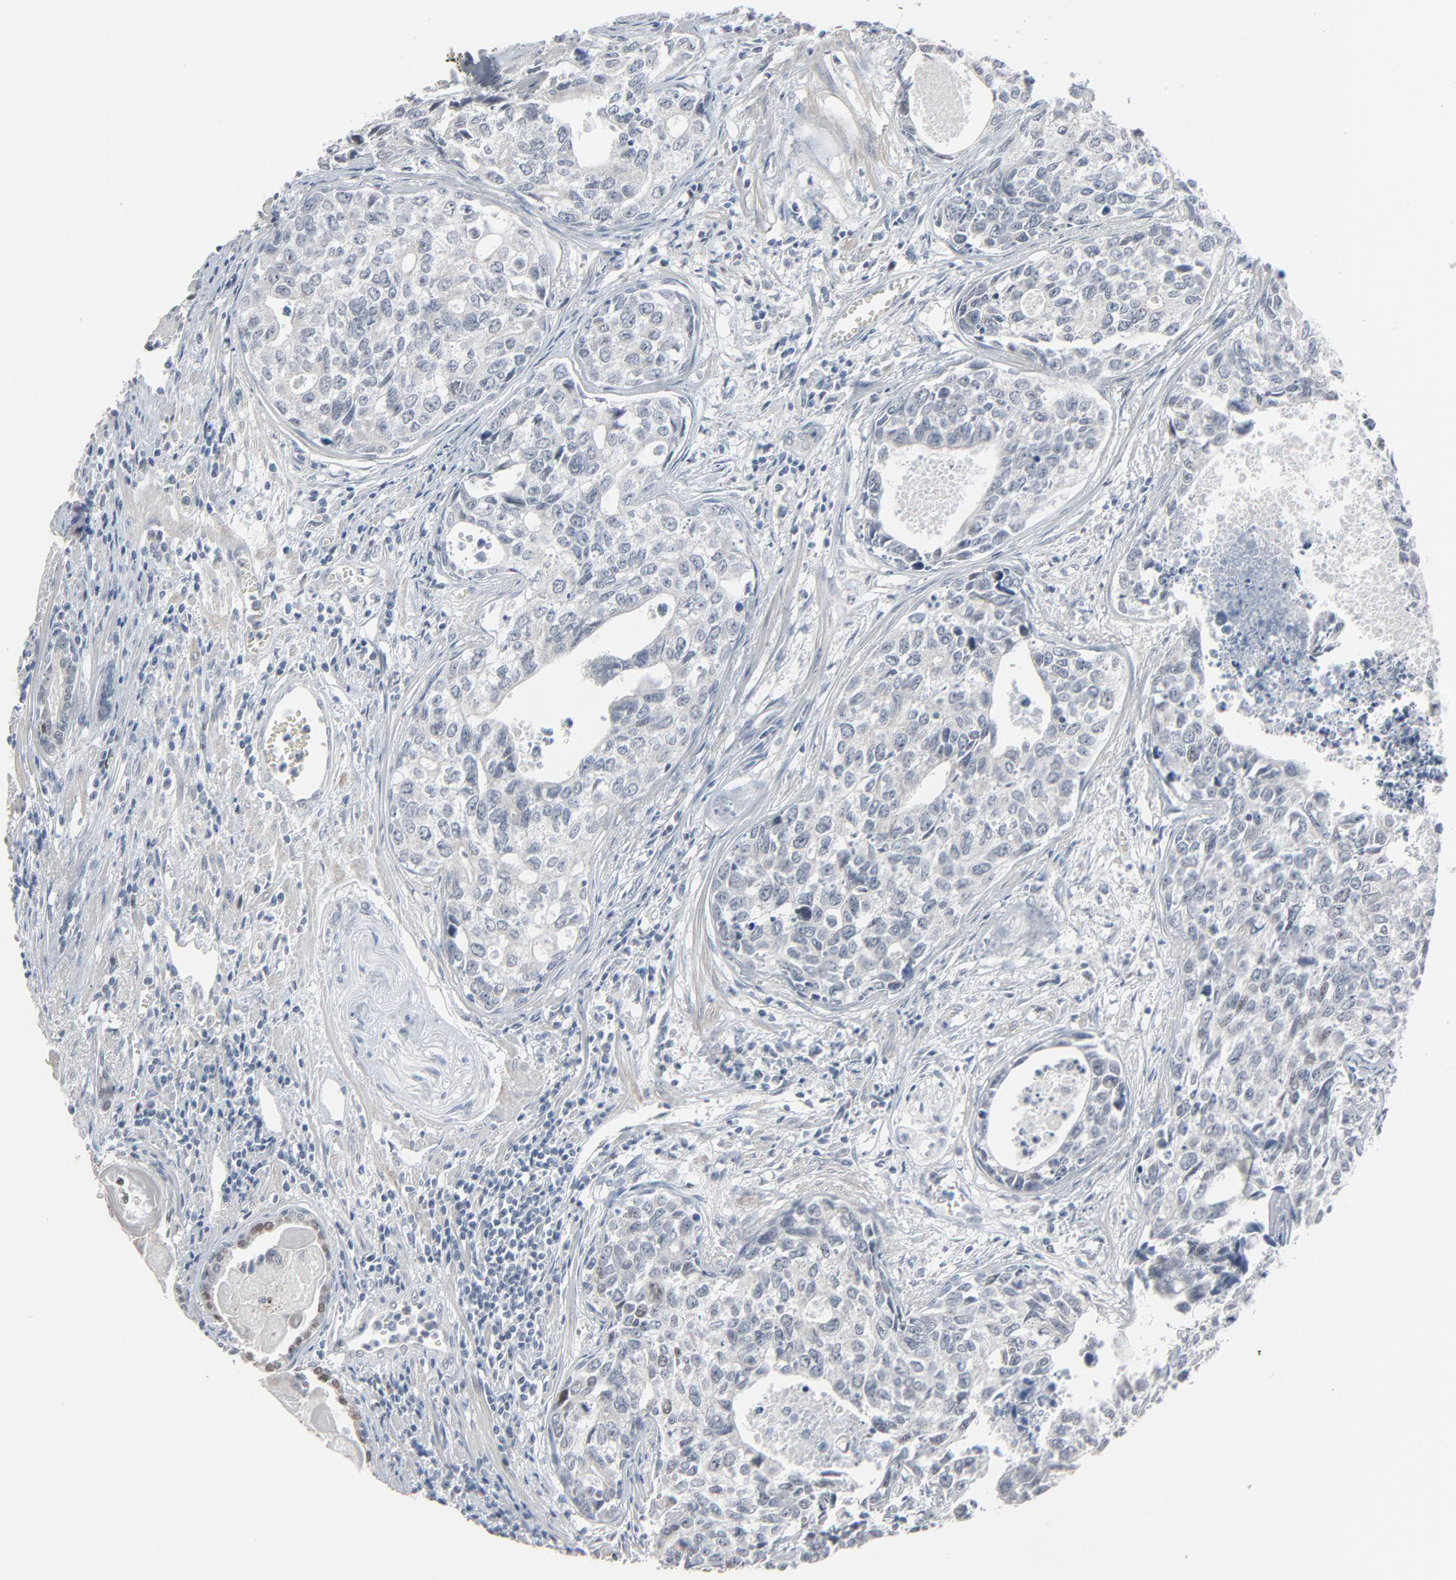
{"staining": {"intensity": "negative", "quantity": "none", "location": "none"}, "tissue": "urothelial cancer", "cell_type": "Tumor cells", "image_type": "cancer", "snomed": [{"axis": "morphology", "description": "Urothelial carcinoma, High grade"}, {"axis": "topography", "description": "Urinary bladder"}], "caption": "Tumor cells show no significant protein positivity in urothelial cancer.", "gene": "SAGE1", "patient": {"sex": "male", "age": 81}}